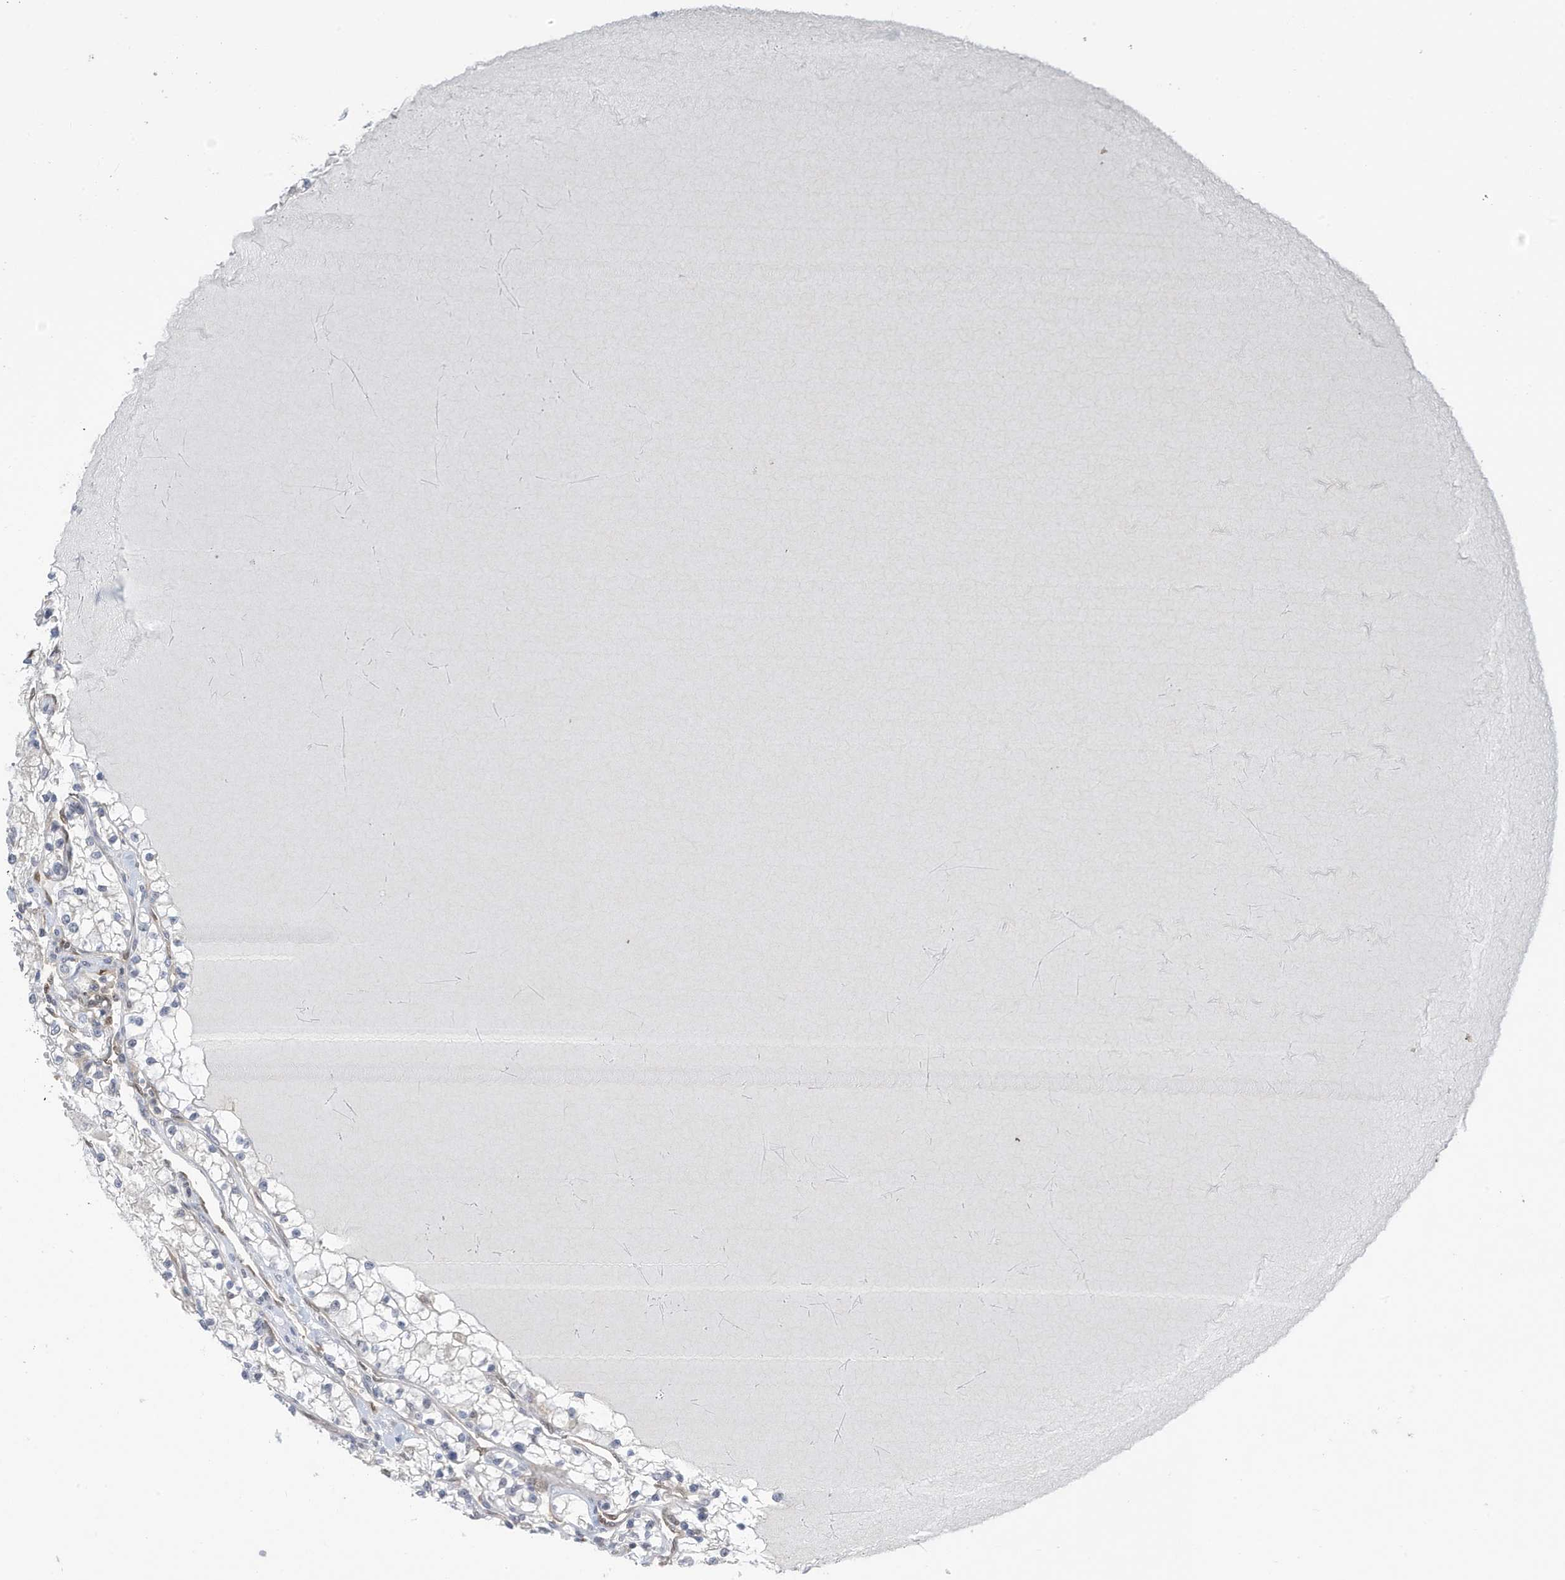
{"staining": {"intensity": "negative", "quantity": "none", "location": "none"}, "tissue": "renal cancer", "cell_type": "Tumor cells", "image_type": "cancer", "snomed": [{"axis": "morphology", "description": "Normal tissue, NOS"}, {"axis": "morphology", "description": "Adenocarcinoma, NOS"}, {"axis": "topography", "description": "Kidney"}], "caption": "A high-resolution image shows immunohistochemistry (IHC) staining of renal cancer (adenocarcinoma), which exhibits no significant positivity in tumor cells.", "gene": "NCOA7", "patient": {"sex": "male", "age": 68}}